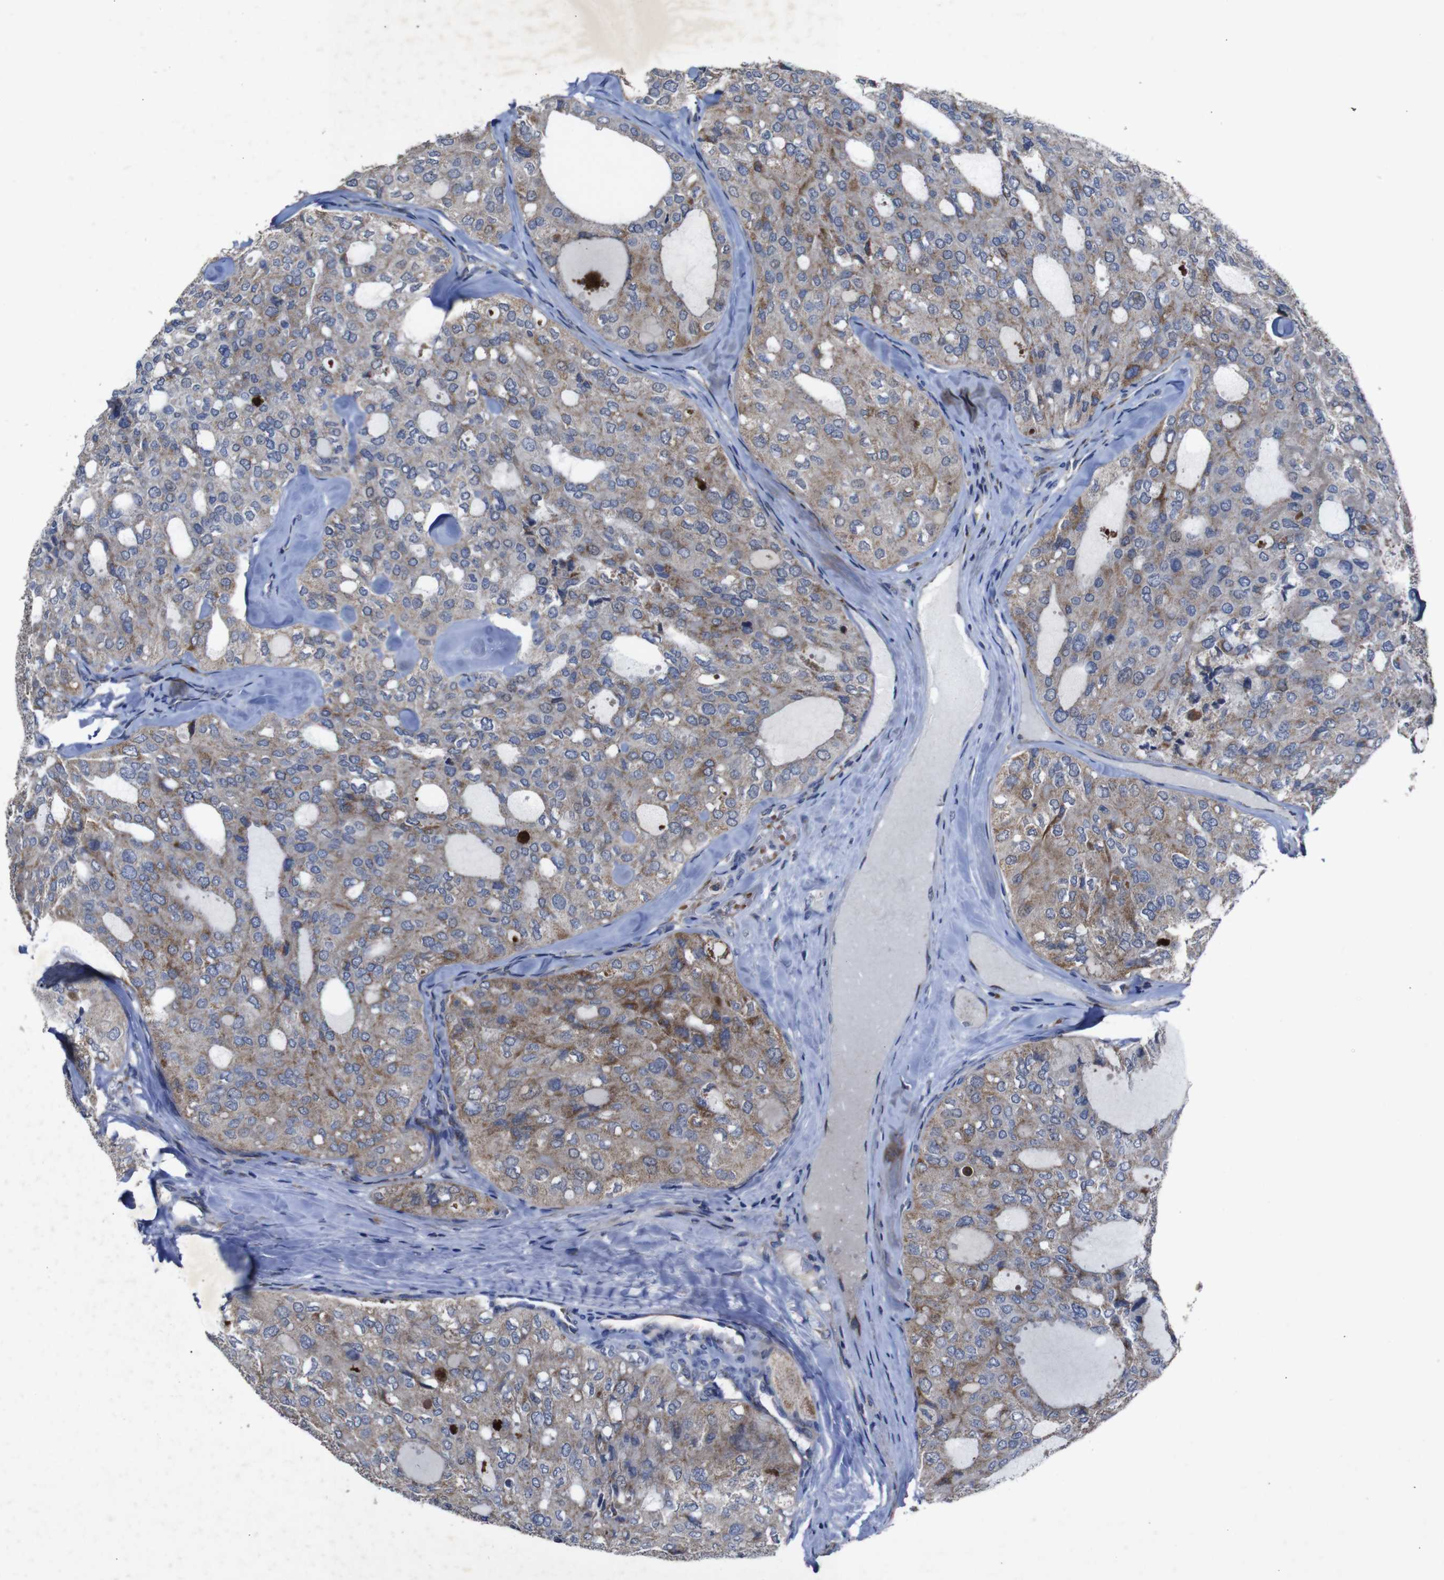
{"staining": {"intensity": "moderate", "quantity": "25%-75%", "location": "cytoplasmic/membranous"}, "tissue": "thyroid cancer", "cell_type": "Tumor cells", "image_type": "cancer", "snomed": [{"axis": "morphology", "description": "Follicular adenoma carcinoma, NOS"}, {"axis": "topography", "description": "Thyroid gland"}], "caption": "Moderate cytoplasmic/membranous protein staining is seen in about 25%-75% of tumor cells in thyroid follicular adenoma carcinoma.", "gene": "CHST10", "patient": {"sex": "male", "age": 75}}